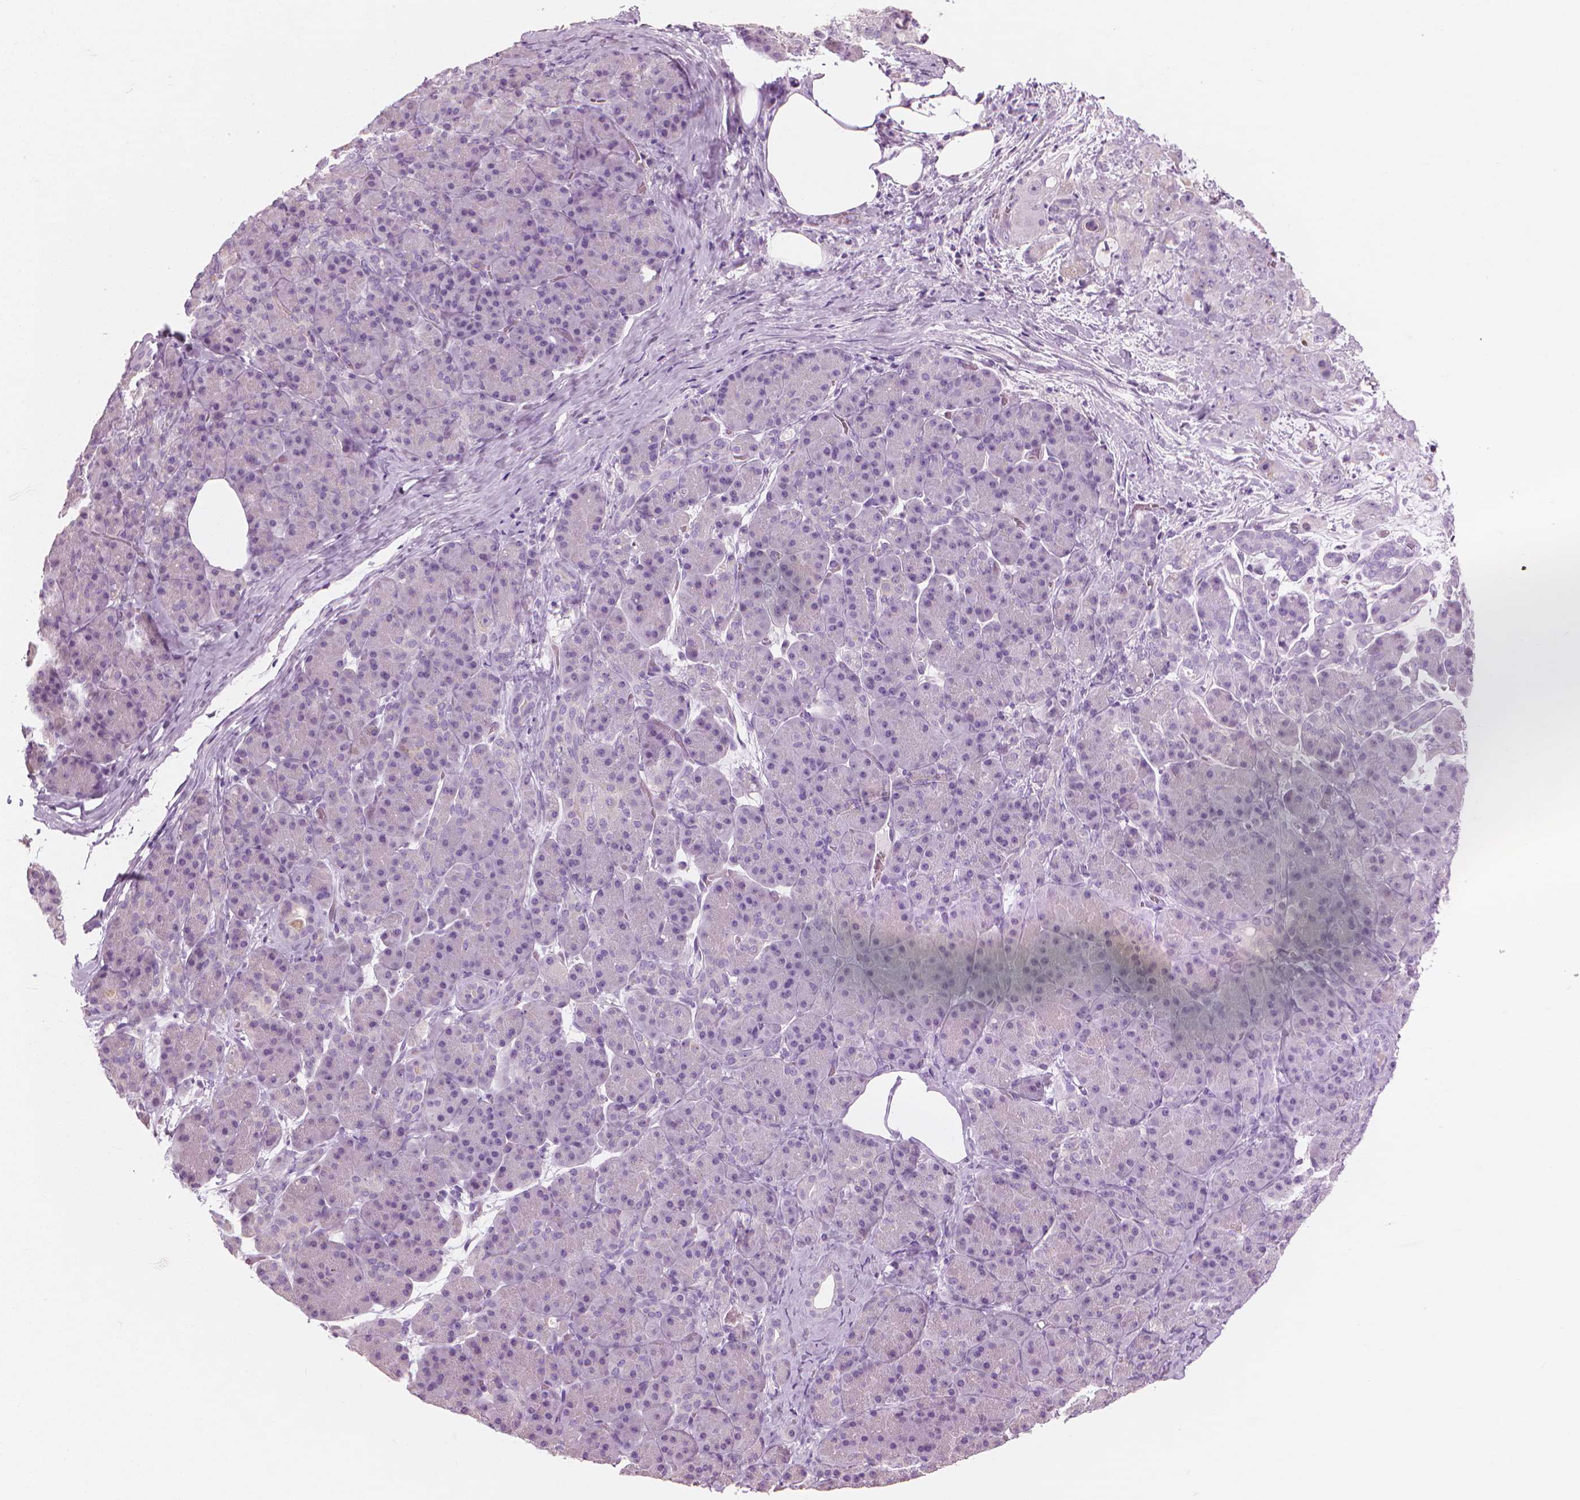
{"staining": {"intensity": "negative", "quantity": "none", "location": "none"}, "tissue": "pancreas", "cell_type": "Exocrine glandular cells", "image_type": "normal", "snomed": [{"axis": "morphology", "description": "Normal tissue, NOS"}, {"axis": "topography", "description": "Pancreas"}], "caption": "High power microscopy histopathology image of an immunohistochemistry (IHC) histopathology image of unremarkable pancreas, revealing no significant positivity in exocrine glandular cells. Nuclei are stained in blue.", "gene": "CFAP126", "patient": {"sex": "male", "age": 57}}